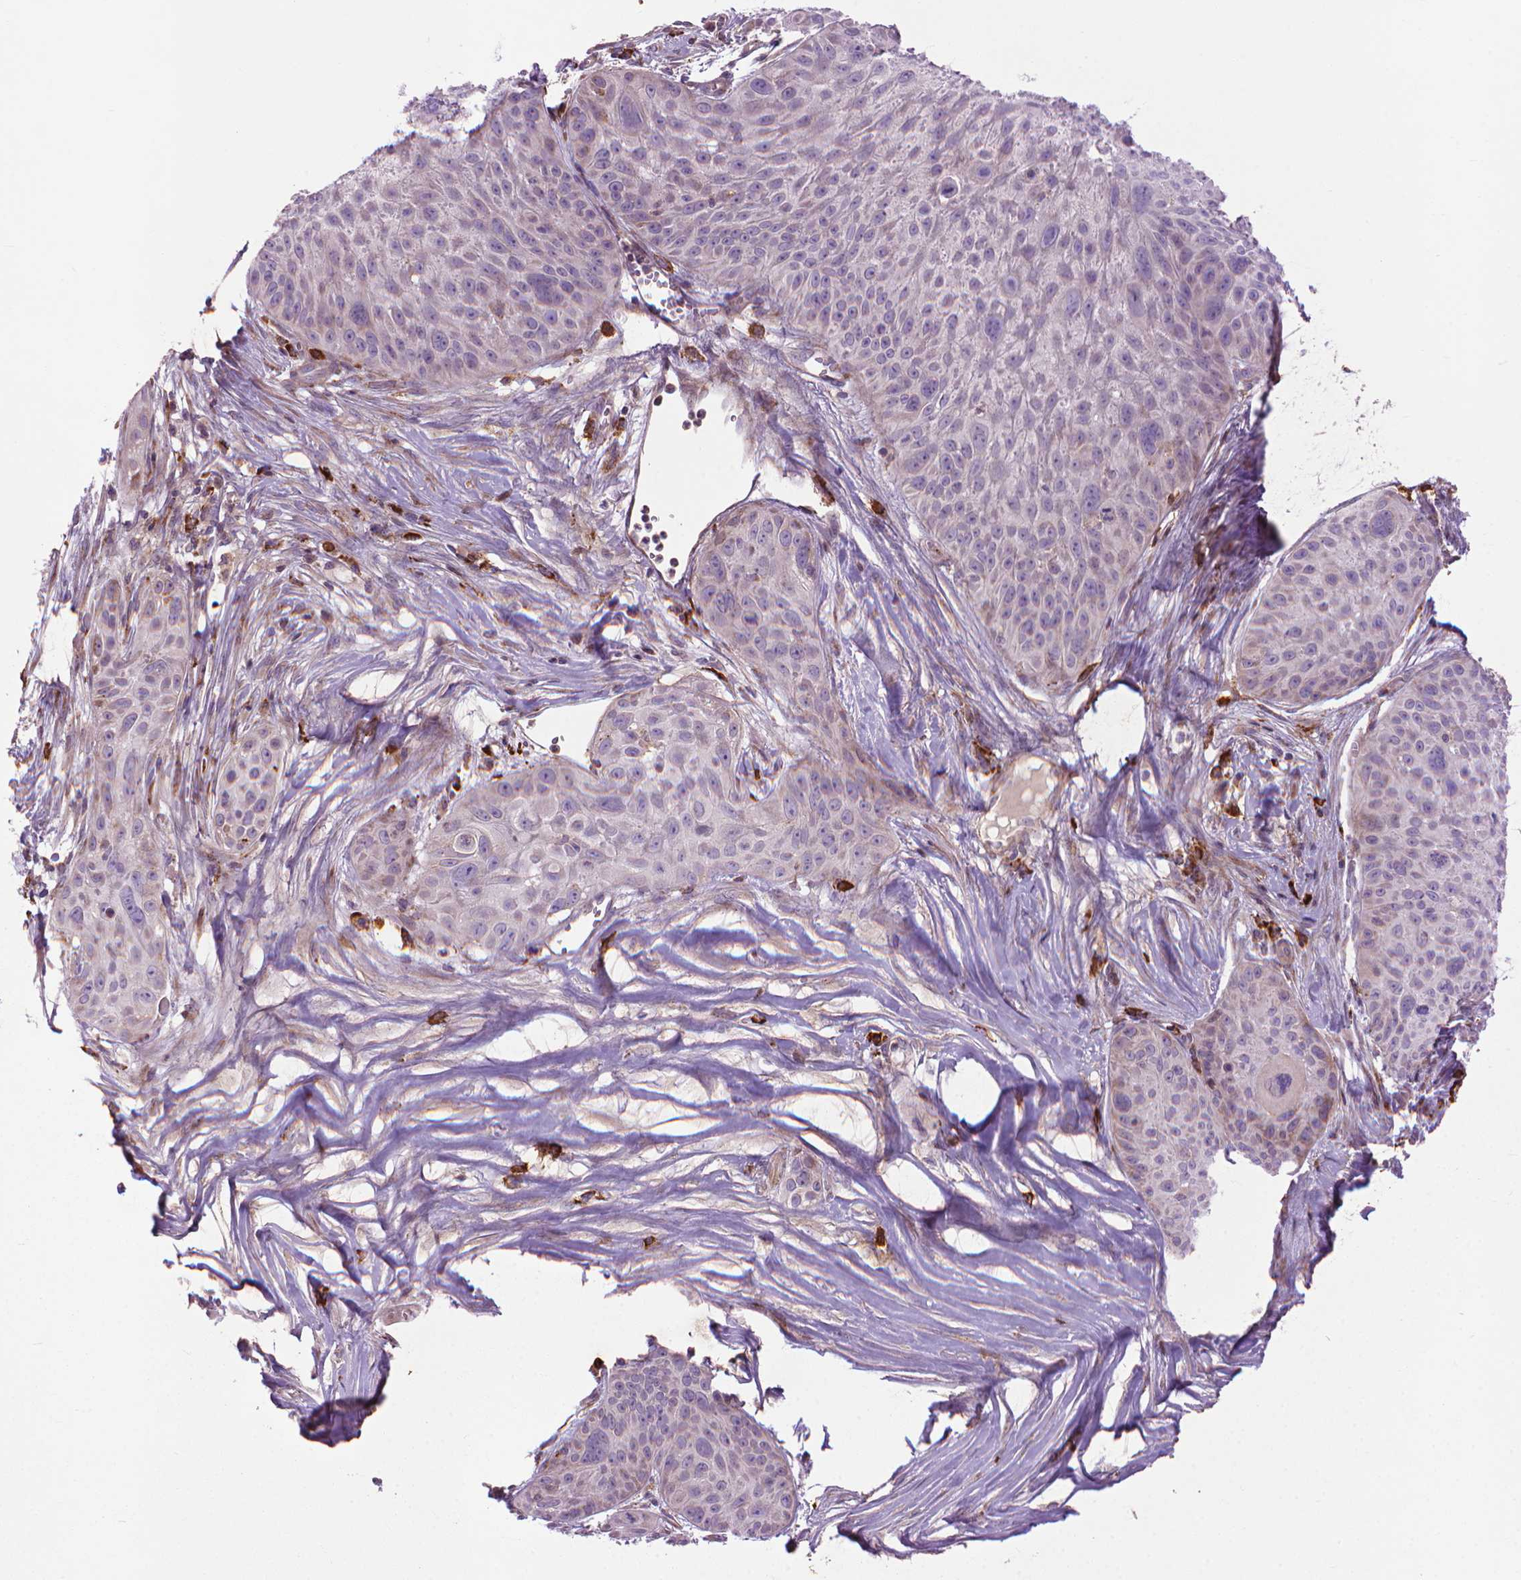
{"staining": {"intensity": "negative", "quantity": "none", "location": "none"}, "tissue": "skin cancer", "cell_type": "Tumor cells", "image_type": "cancer", "snomed": [{"axis": "morphology", "description": "Squamous cell carcinoma, NOS"}, {"axis": "topography", "description": "Skin"}, {"axis": "topography", "description": "Anal"}], "caption": "DAB immunohistochemical staining of skin cancer shows no significant staining in tumor cells.", "gene": "MYH14", "patient": {"sex": "female", "age": 75}}